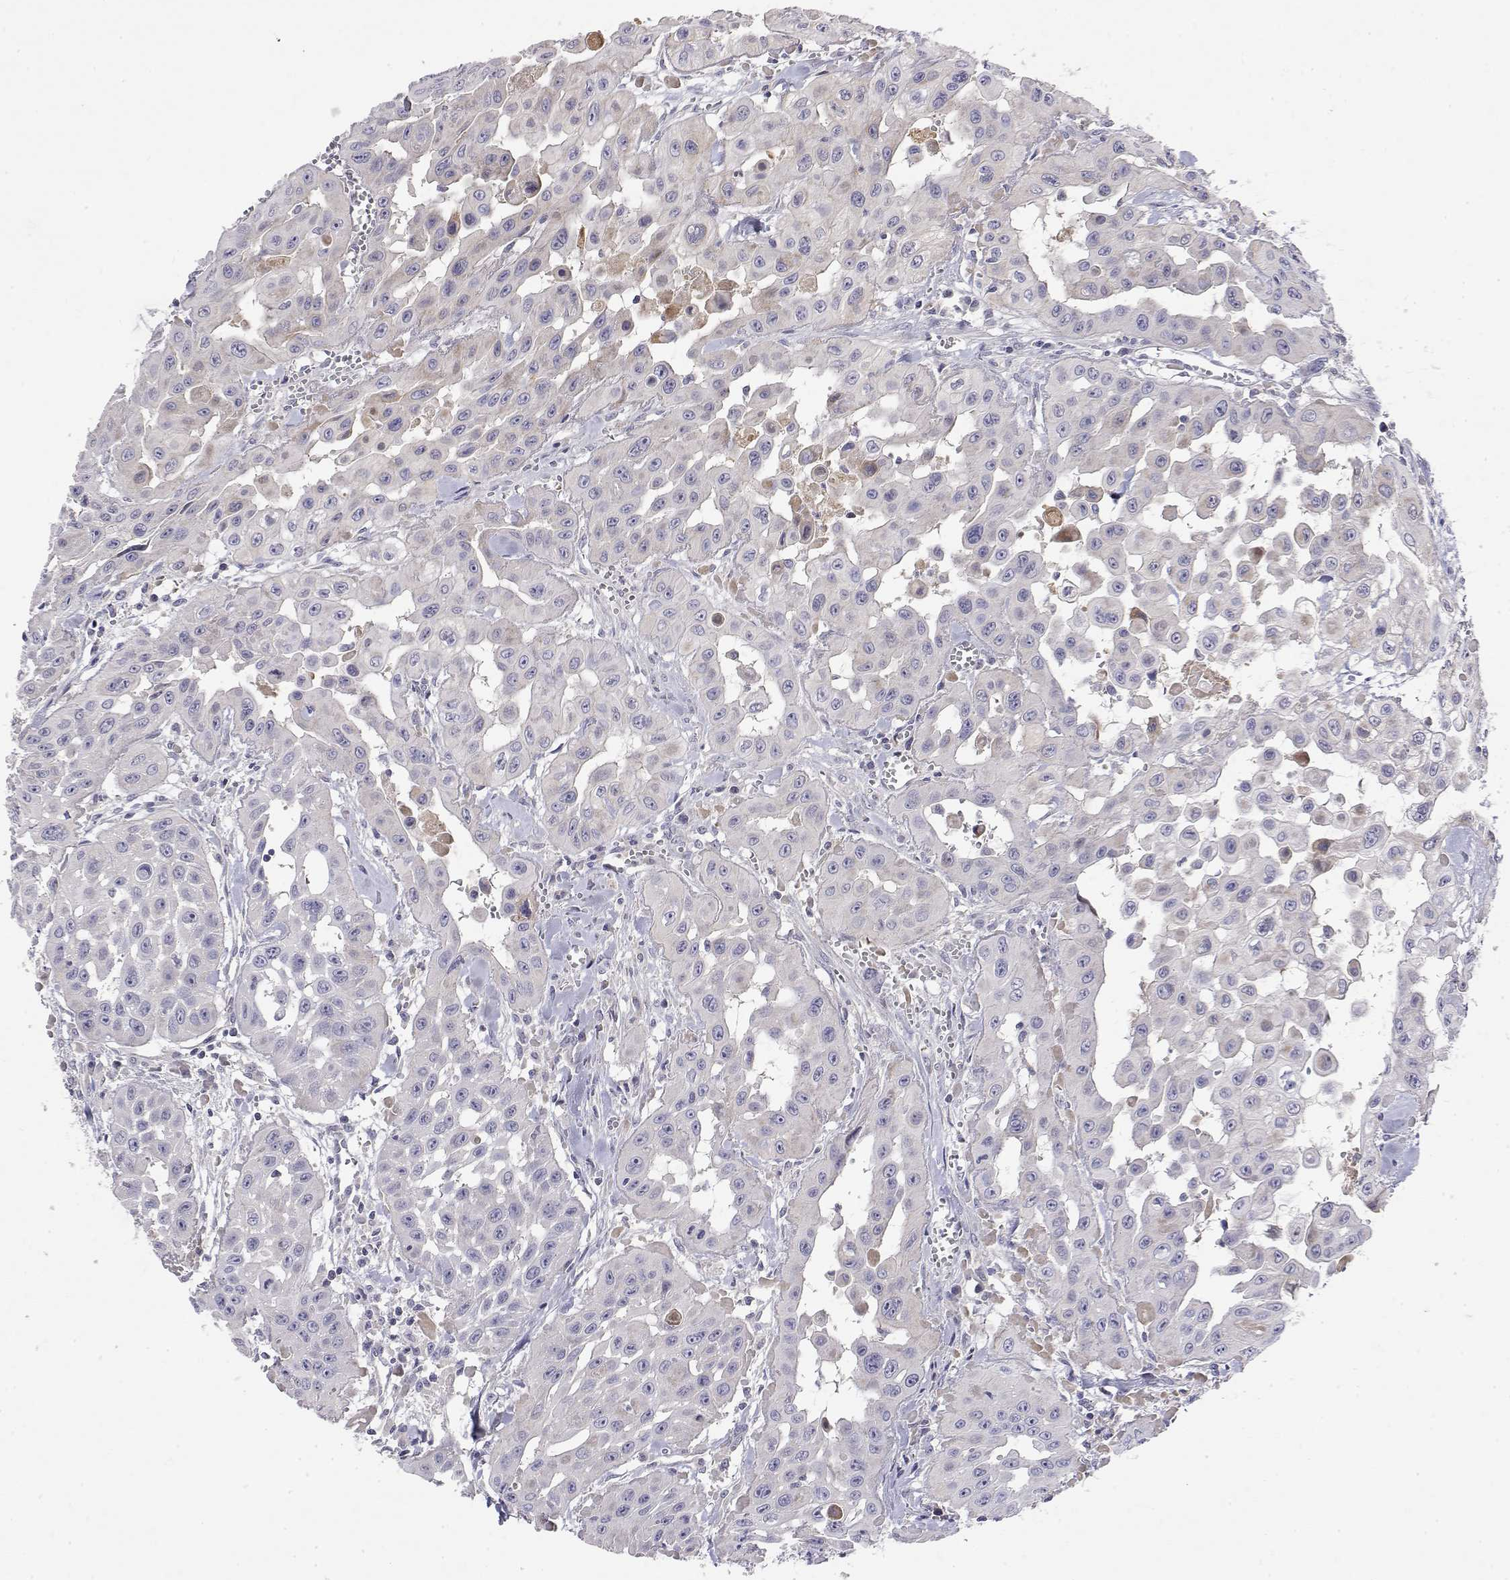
{"staining": {"intensity": "negative", "quantity": "none", "location": "none"}, "tissue": "head and neck cancer", "cell_type": "Tumor cells", "image_type": "cancer", "snomed": [{"axis": "morphology", "description": "Adenocarcinoma, NOS"}, {"axis": "topography", "description": "Head-Neck"}], "caption": "A histopathology image of head and neck cancer (adenocarcinoma) stained for a protein exhibits no brown staining in tumor cells.", "gene": "GGACT", "patient": {"sex": "male", "age": 73}}